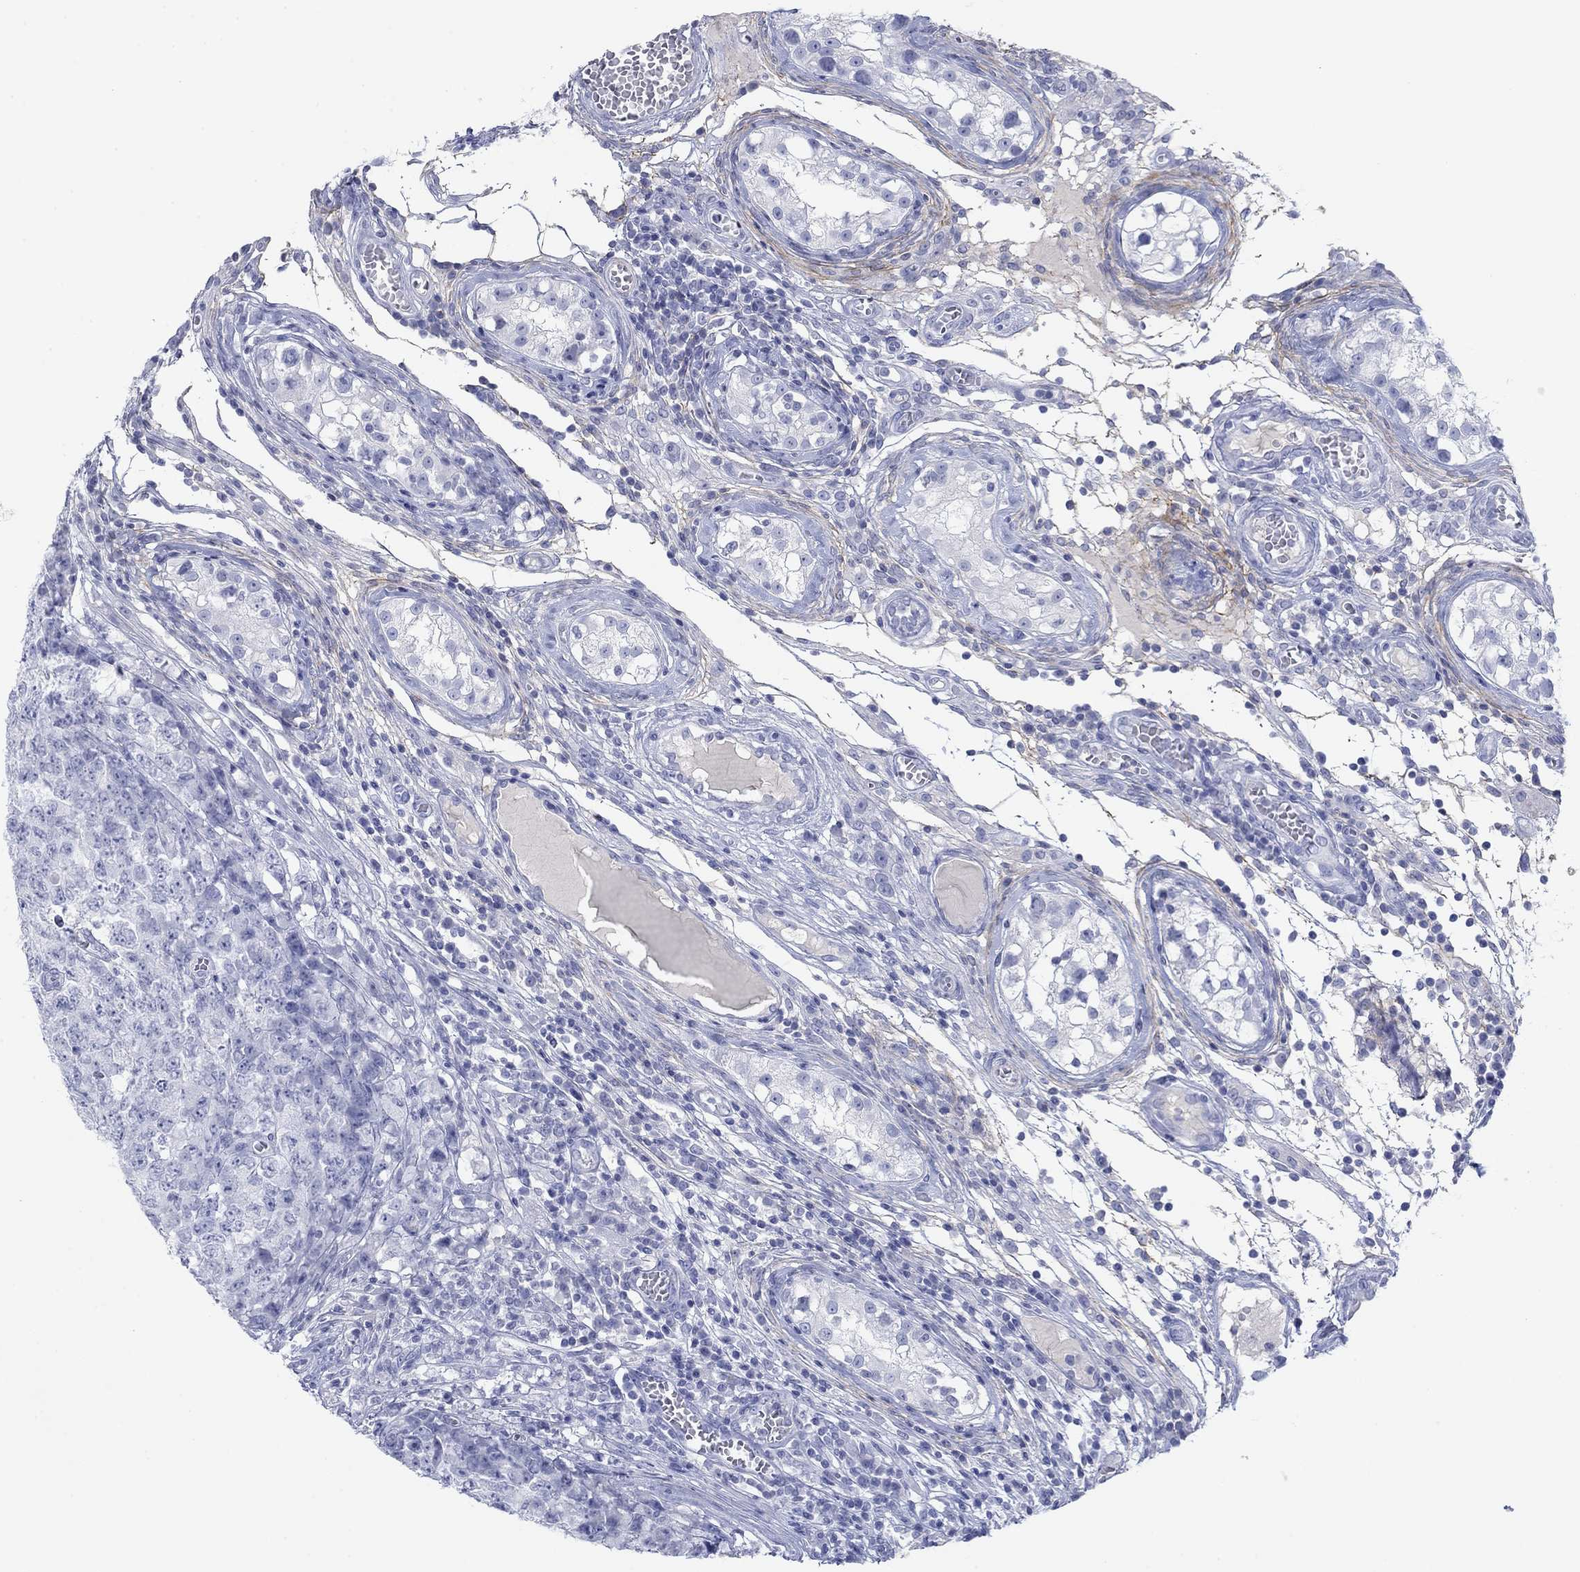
{"staining": {"intensity": "negative", "quantity": "none", "location": "none"}, "tissue": "testis cancer", "cell_type": "Tumor cells", "image_type": "cancer", "snomed": [{"axis": "morphology", "description": "Carcinoma, Embryonal, NOS"}, {"axis": "topography", "description": "Testis"}], "caption": "High power microscopy micrograph of an immunohistochemistry (IHC) micrograph of testis cancer, revealing no significant positivity in tumor cells. The staining was performed using DAB to visualize the protein expression in brown, while the nuclei were stained in blue with hematoxylin (Magnification: 20x).", "gene": "PDYN", "patient": {"sex": "male", "age": 23}}